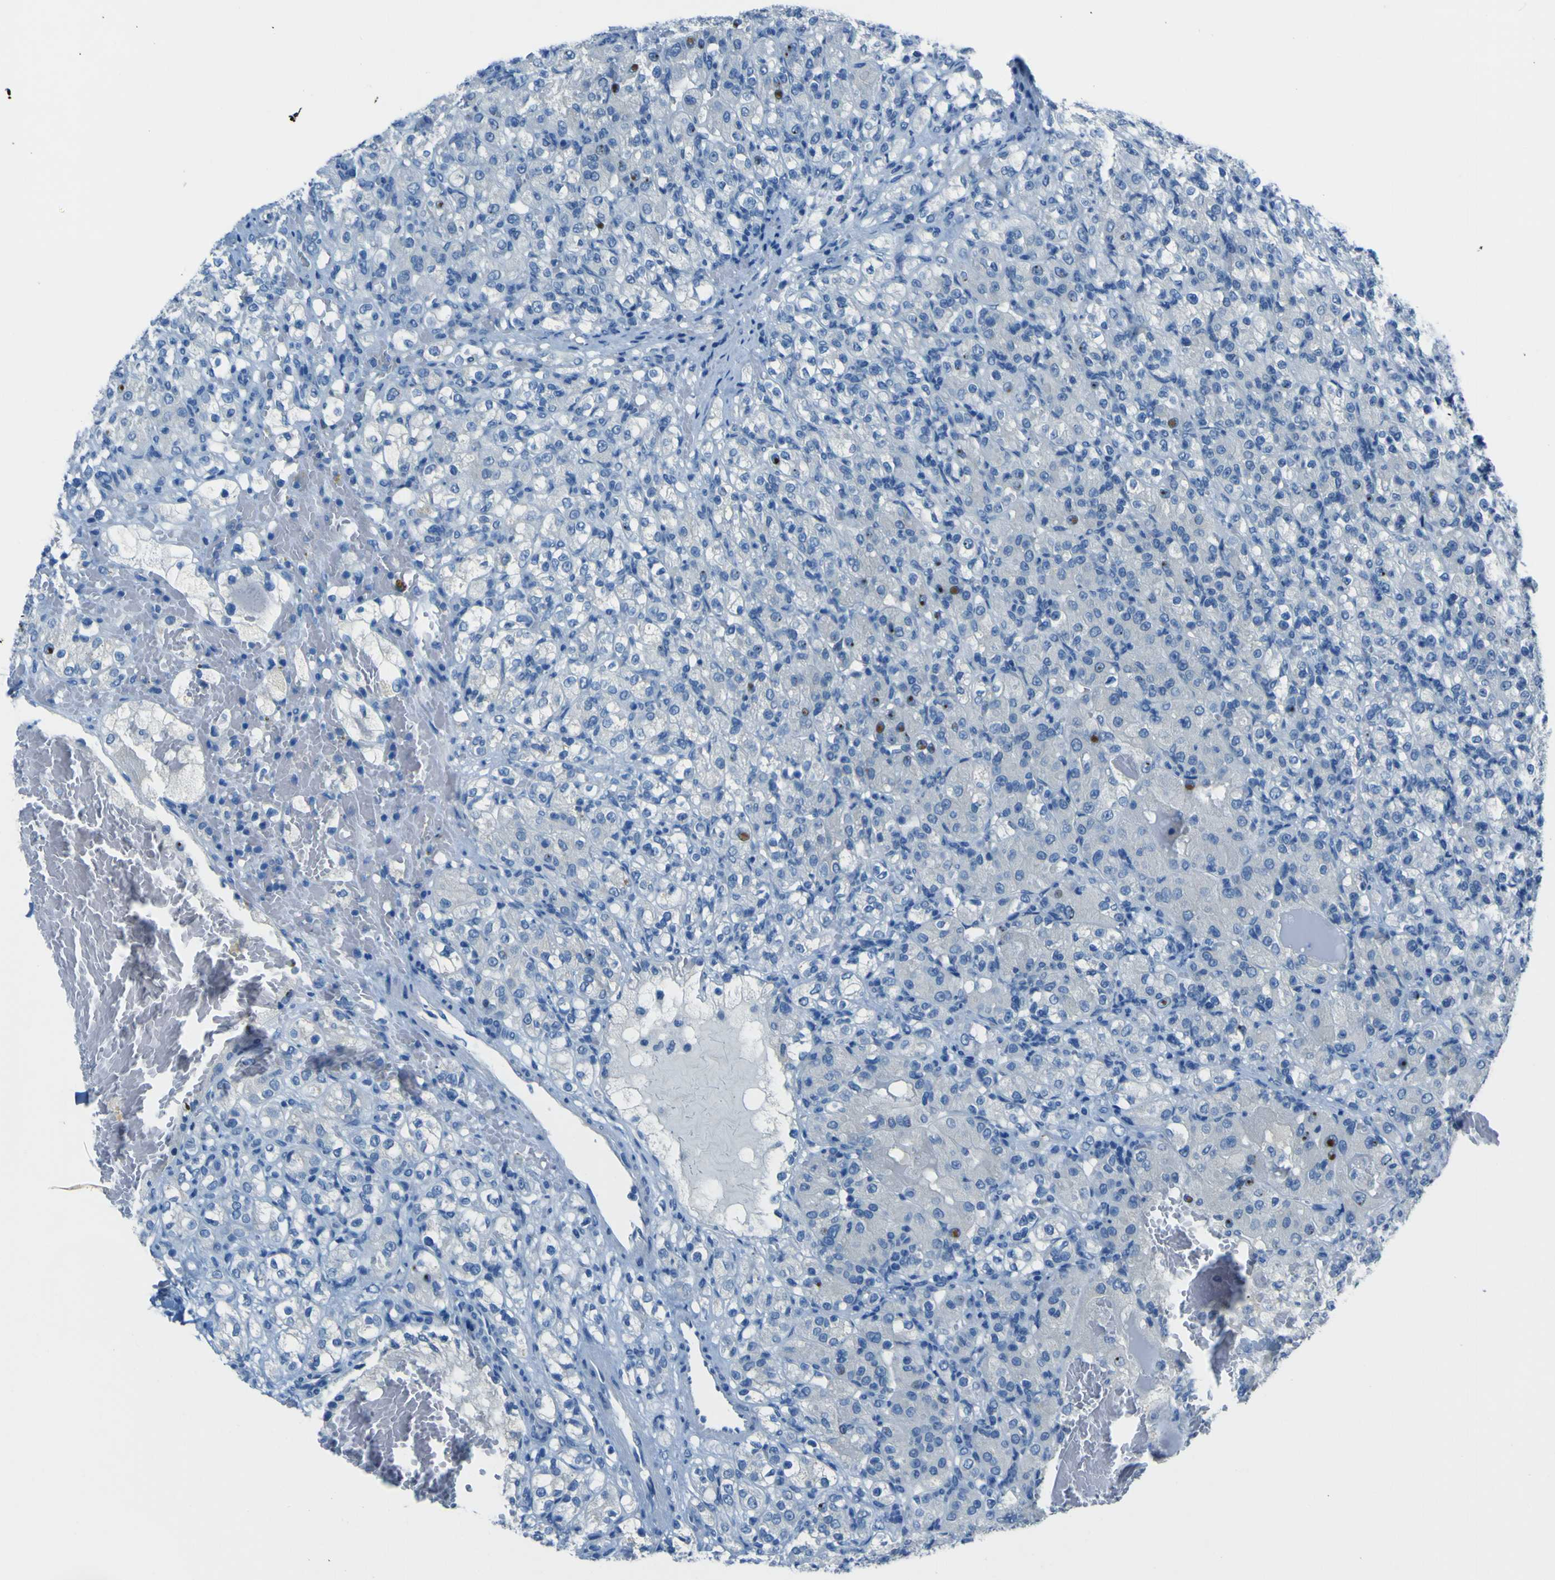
{"staining": {"intensity": "negative", "quantity": "none", "location": "none"}, "tissue": "renal cancer", "cell_type": "Tumor cells", "image_type": "cancer", "snomed": [{"axis": "morphology", "description": "Adenocarcinoma, NOS"}, {"axis": "topography", "description": "Kidney"}], "caption": "Human renal adenocarcinoma stained for a protein using IHC reveals no expression in tumor cells.", "gene": "PHKG1", "patient": {"sex": "male", "age": 61}}